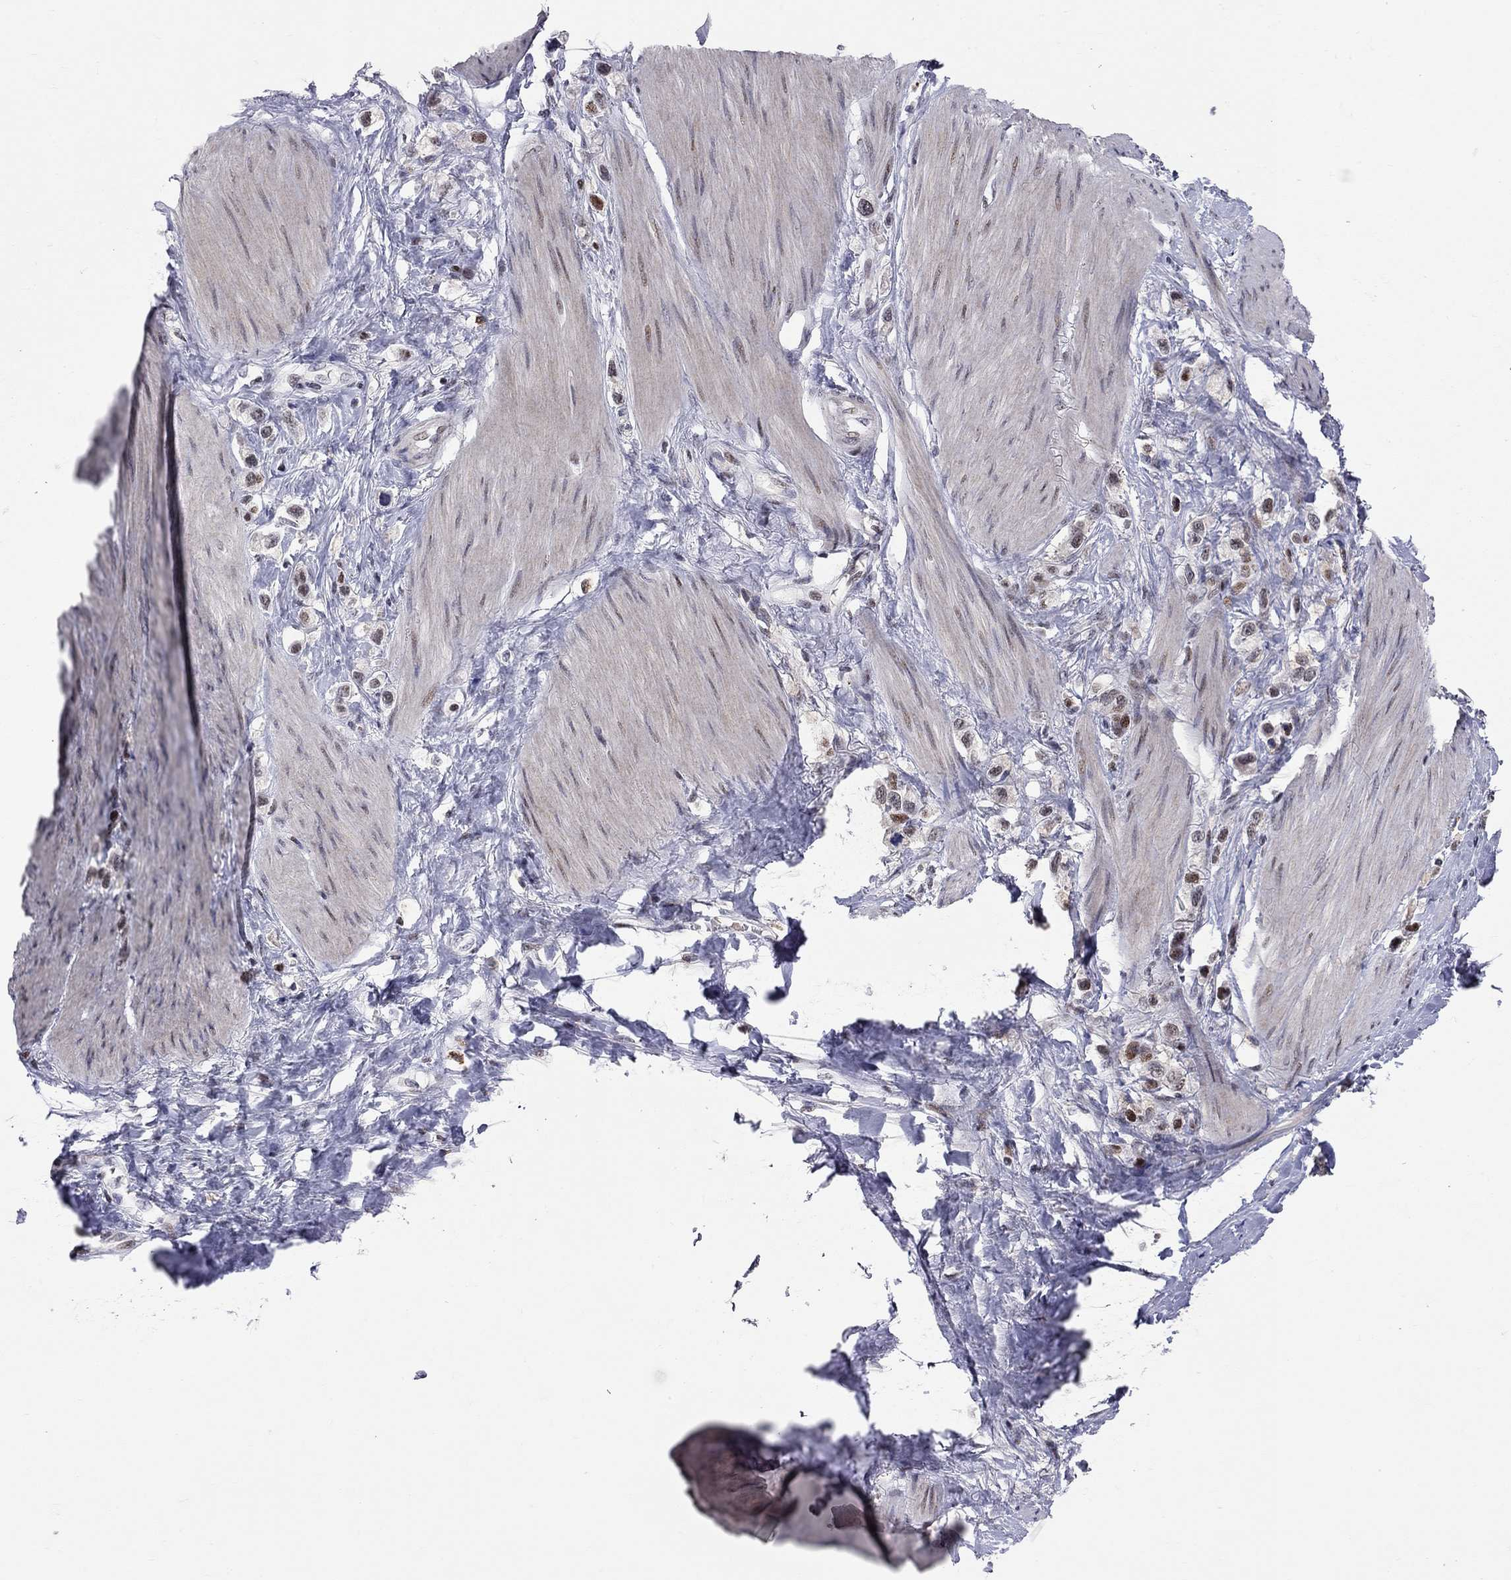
{"staining": {"intensity": "moderate", "quantity": "25%-75%", "location": "nuclear"}, "tissue": "stomach cancer", "cell_type": "Tumor cells", "image_type": "cancer", "snomed": [{"axis": "morphology", "description": "Normal tissue, NOS"}, {"axis": "morphology", "description": "Adenocarcinoma, NOS"}, {"axis": "morphology", "description": "Adenocarcinoma, High grade"}, {"axis": "topography", "description": "Stomach, upper"}, {"axis": "topography", "description": "Stomach"}], "caption": "The histopathology image reveals immunohistochemical staining of stomach high-grade adenocarcinoma. There is moderate nuclear staining is present in approximately 25%-75% of tumor cells.", "gene": "HDAC3", "patient": {"sex": "female", "age": 65}}